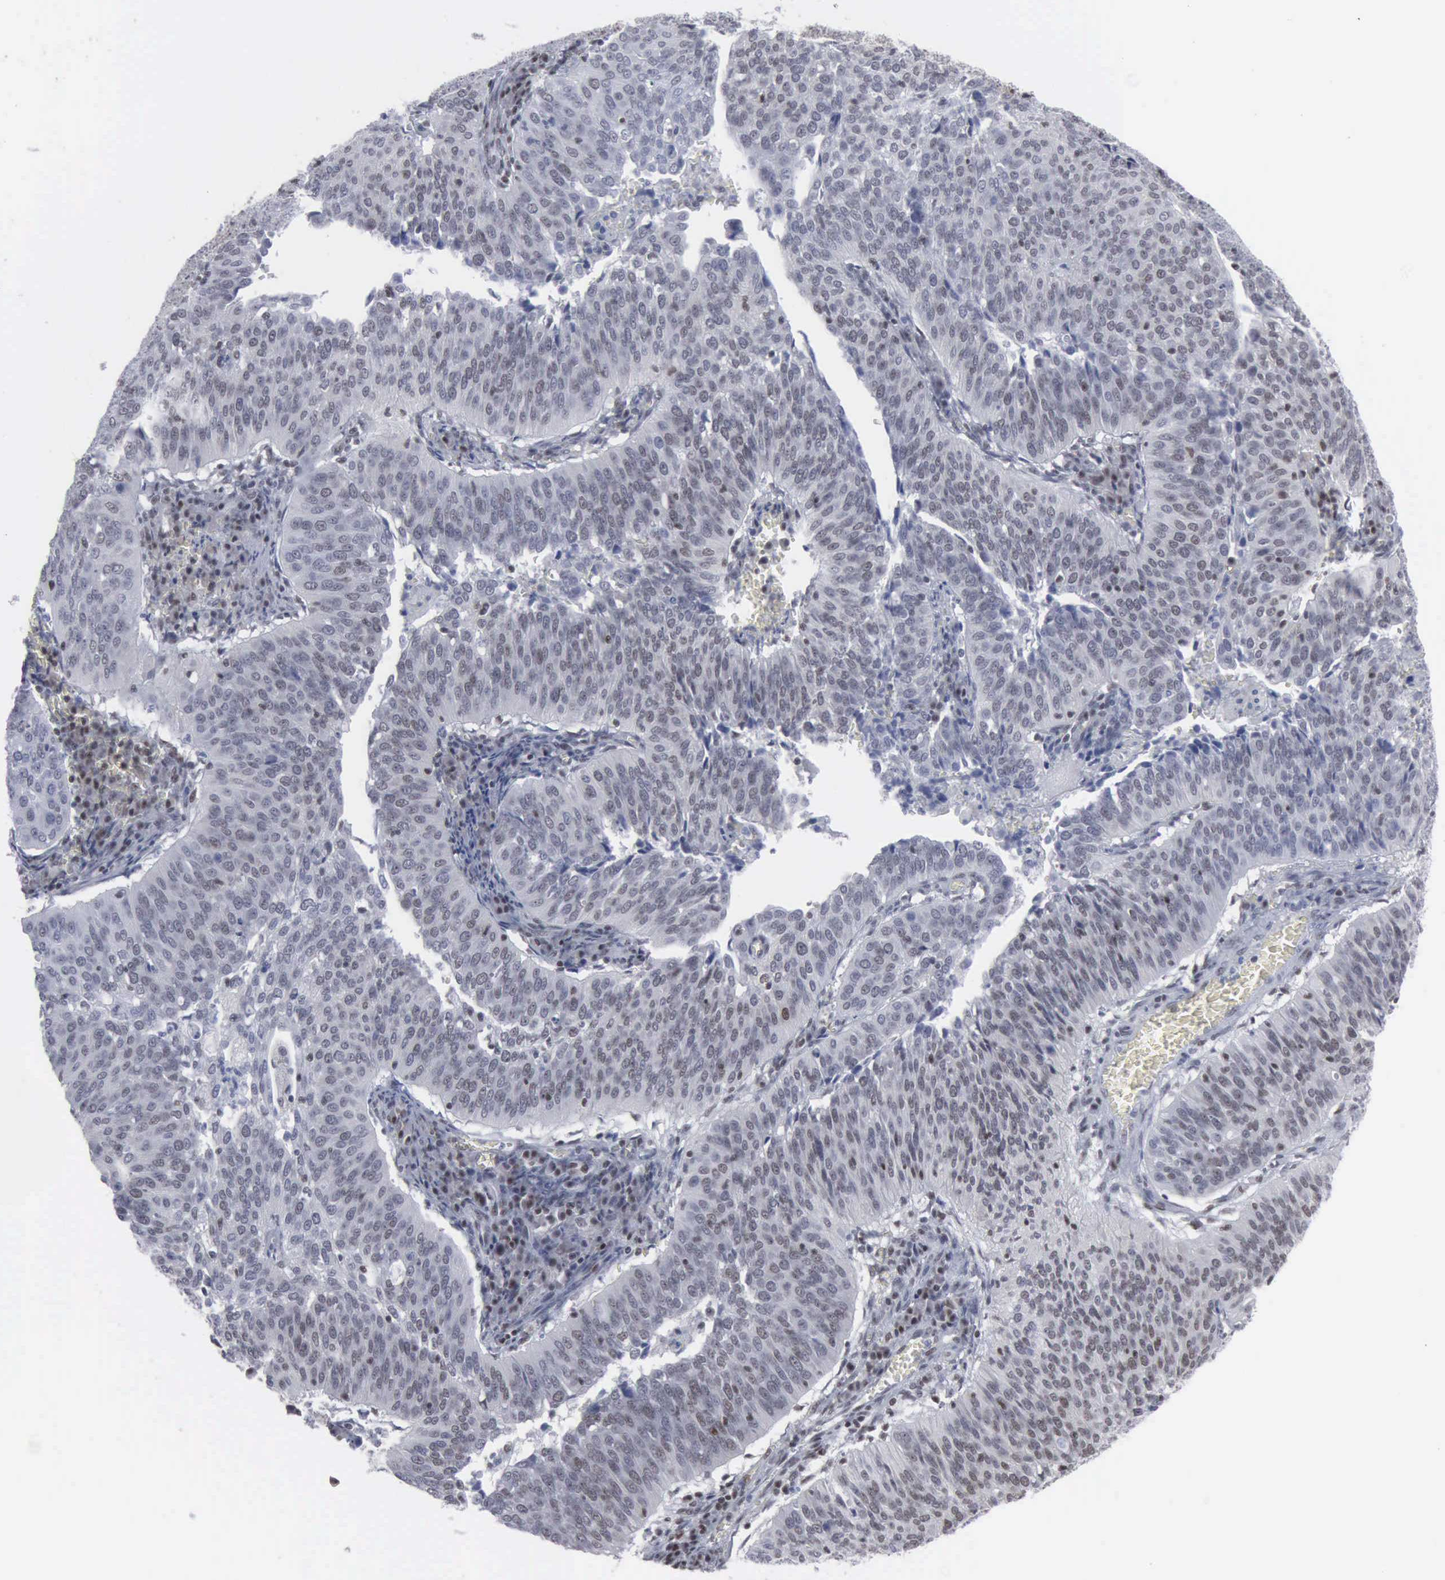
{"staining": {"intensity": "weak", "quantity": "25%-75%", "location": "nuclear"}, "tissue": "cervical cancer", "cell_type": "Tumor cells", "image_type": "cancer", "snomed": [{"axis": "morphology", "description": "Squamous cell carcinoma, NOS"}, {"axis": "topography", "description": "Cervix"}], "caption": "Immunohistochemical staining of cervical cancer shows weak nuclear protein positivity in about 25%-75% of tumor cells. (Brightfield microscopy of DAB IHC at high magnification).", "gene": "XPA", "patient": {"sex": "female", "age": 39}}